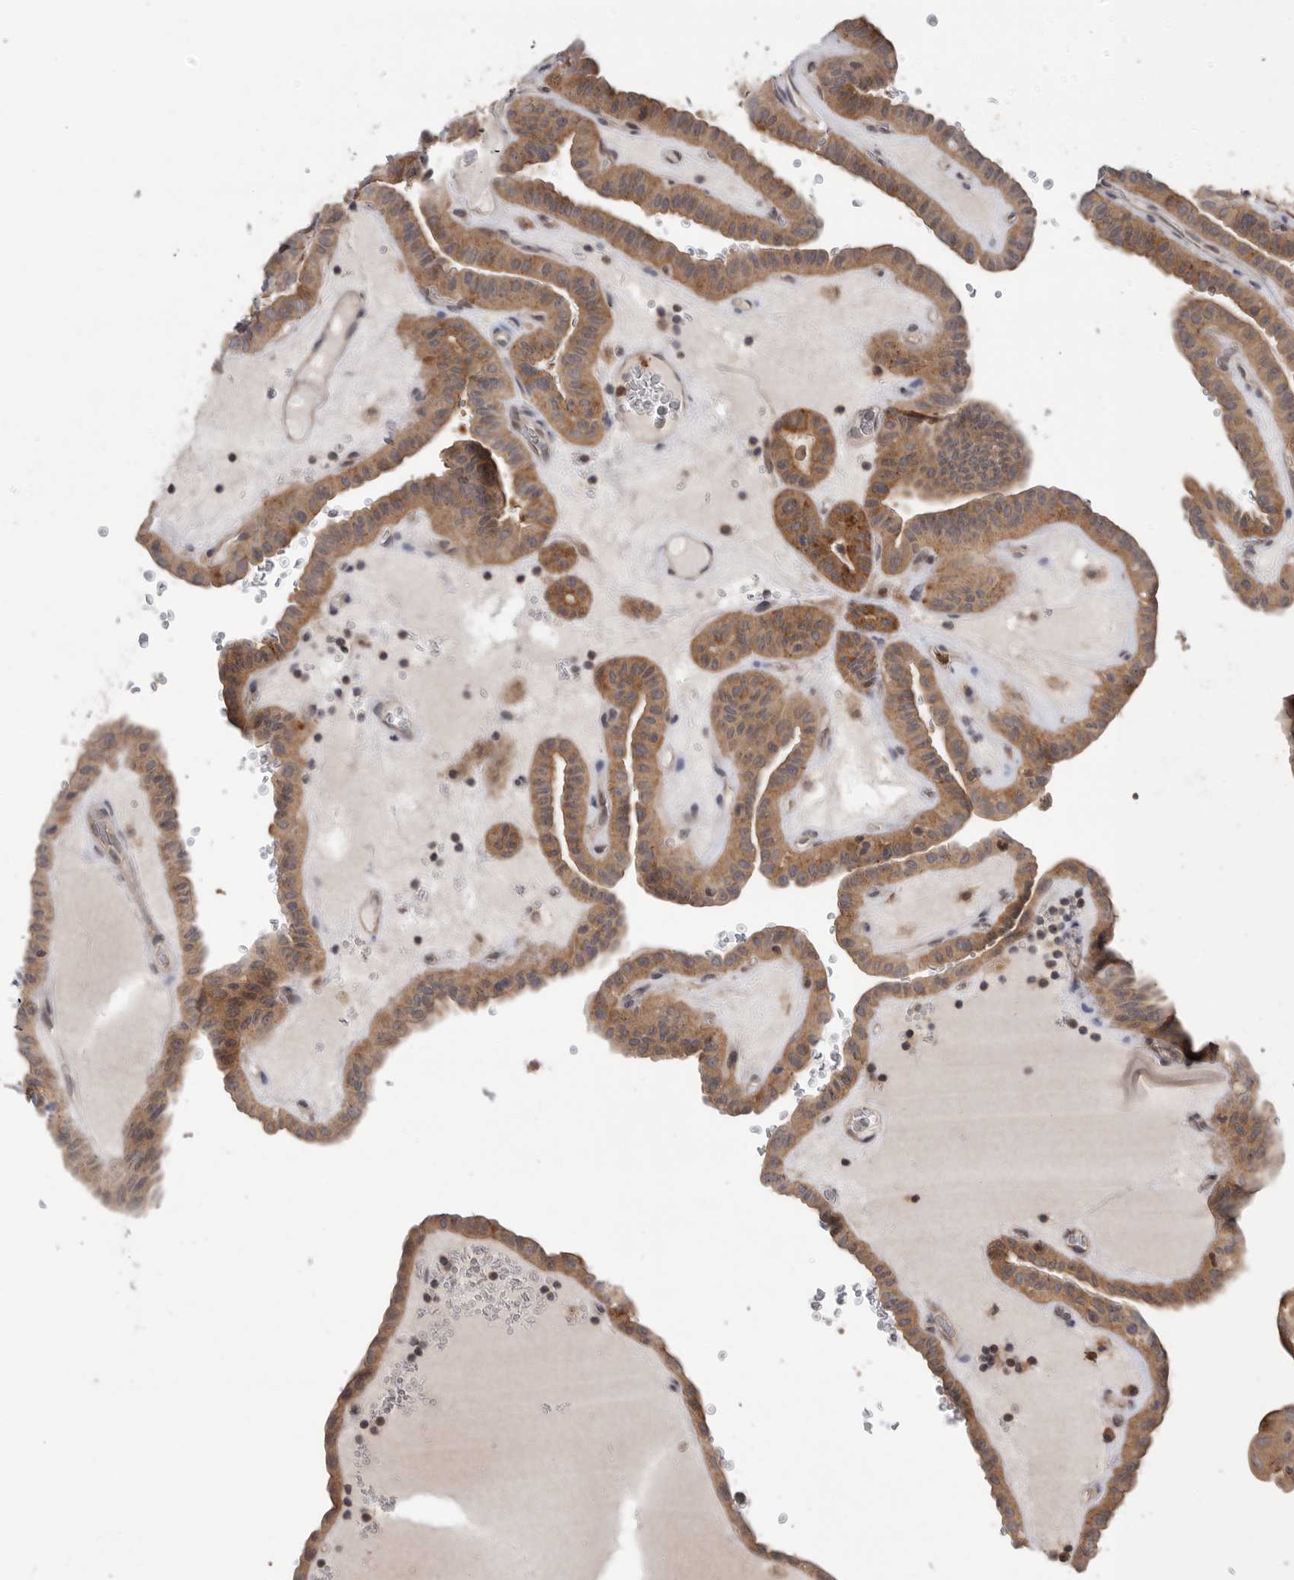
{"staining": {"intensity": "moderate", "quantity": ">75%", "location": "cytoplasmic/membranous"}, "tissue": "thyroid cancer", "cell_type": "Tumor cells", "image_type": "cancer", "snomed": [{"axis": "morphology", "description": "Papillary adenocarcinoma, NOS"}, {"axis": "topography", "description": "Thyroid gland"}], "caption": "Approximately >75% of tumor cells in human thyroid papillary adenocarcinoma exhibit moderate cytoplasmic/membranous protein expression as visualized by brown immunohistochemical staining.", "gene": "KLK5", "patient": {"sex": "male", "age": 77}}